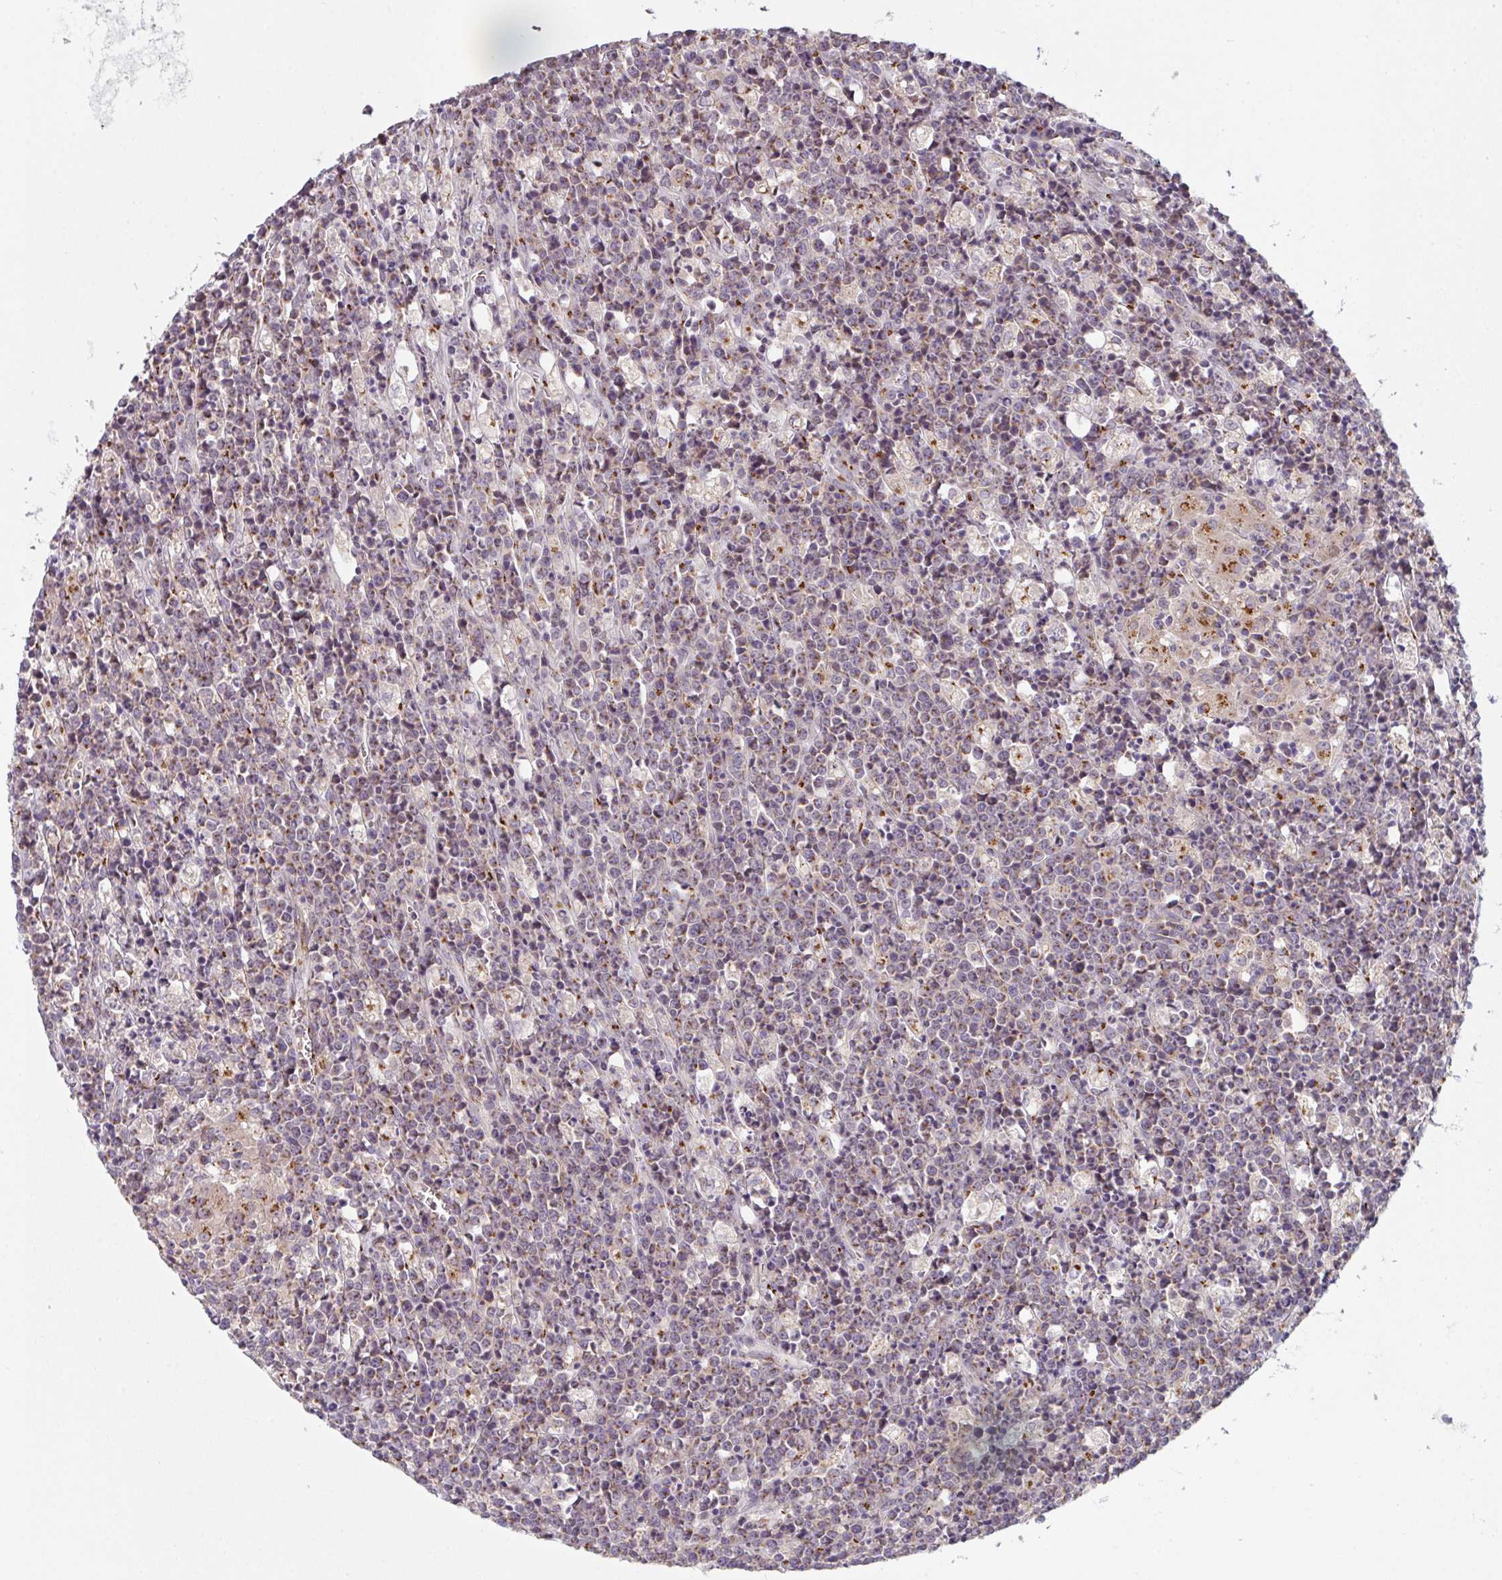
{"staining": {"intensity": "moderate", "quantity": ">75%", "location": "cytoplasmic/membranous"}, "tissue": "lymphoma", "cell_type": "Tumor cells", "image_type": "cancer", "snomed": [{"axis": "morphology", "description": "Malignant lymphoma, non-Hodgkin's type, High grade"}, {"axis": "topography", "description": "Ovary"}], "caption": "Immunohistochemistry micrograph of neoplastic tissue: human lymphoma stained using immunohistochemistry (IHC) exhibits medium levels of moderate protein expression localized specifically in the cytoplasmic/membranous of tumor cells, appearing as a cytoplasmic/membranous brown color.", "gene": "GVQW3", "patient": {"sex": "female", "age": 56}}